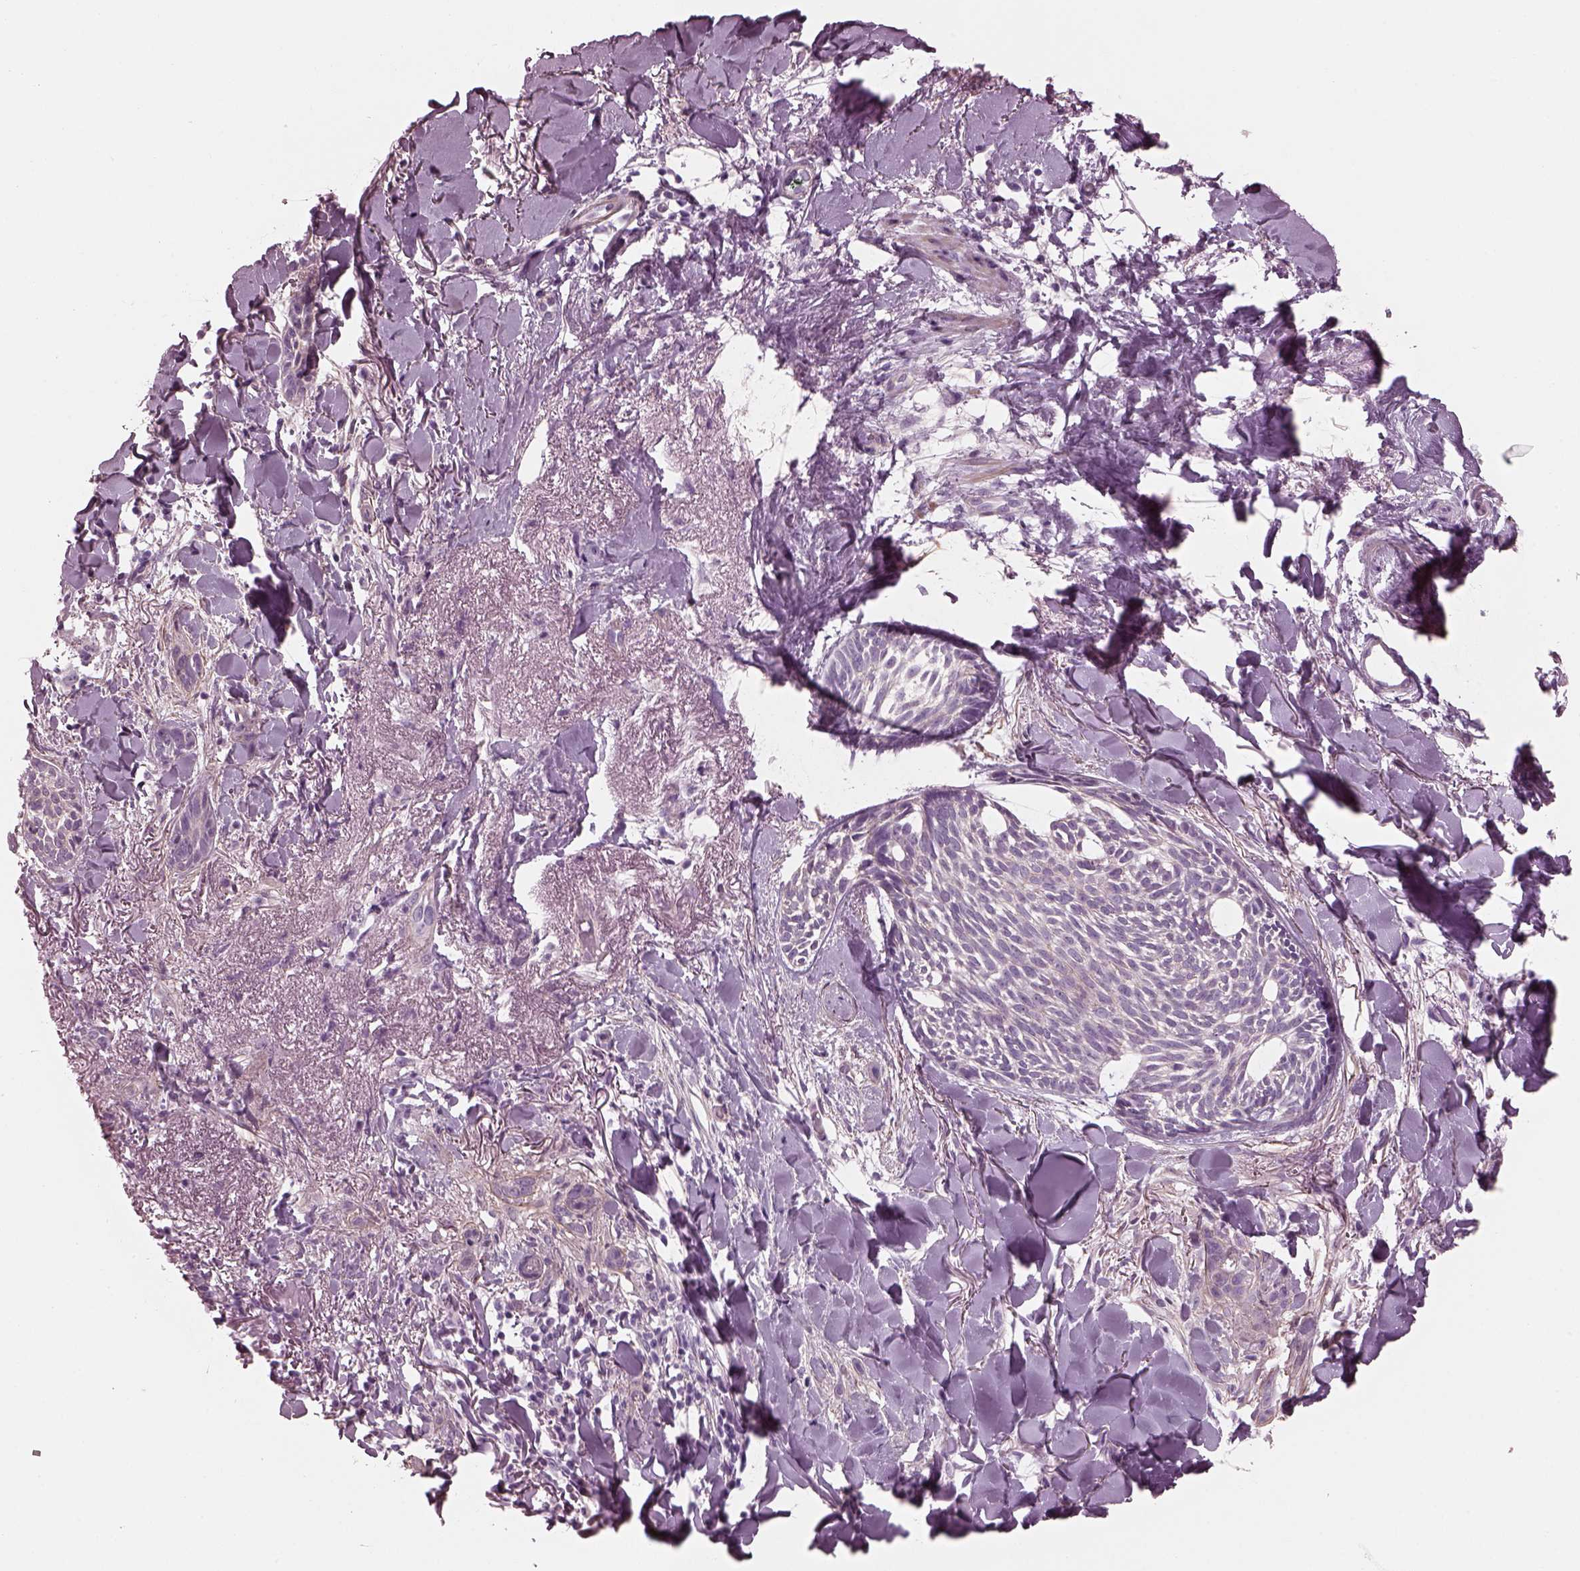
{"staining": {"intensity": "negative", "quantity": "none", "location": "none"}, "tissue": "skin cancer", "cell_type": "Tumor cells", "image_type": "cancer", "snomed": [{"axis": "morphology", "description": "Normal tissue, NOS"}, {"axis": "morphology", "description": "Basal cell carcinoma"}, {"axis": "topography", "description": "Skin"}], "caption": "High magnification brightfield microscopy of skin basal cell carcinoma stained with DAB (brown) and counterstained with hematoxylin (blue): tumor cells show no significant staining.", "gene": "BFSP1", "patient": {"sex": "male", "age": 84}}